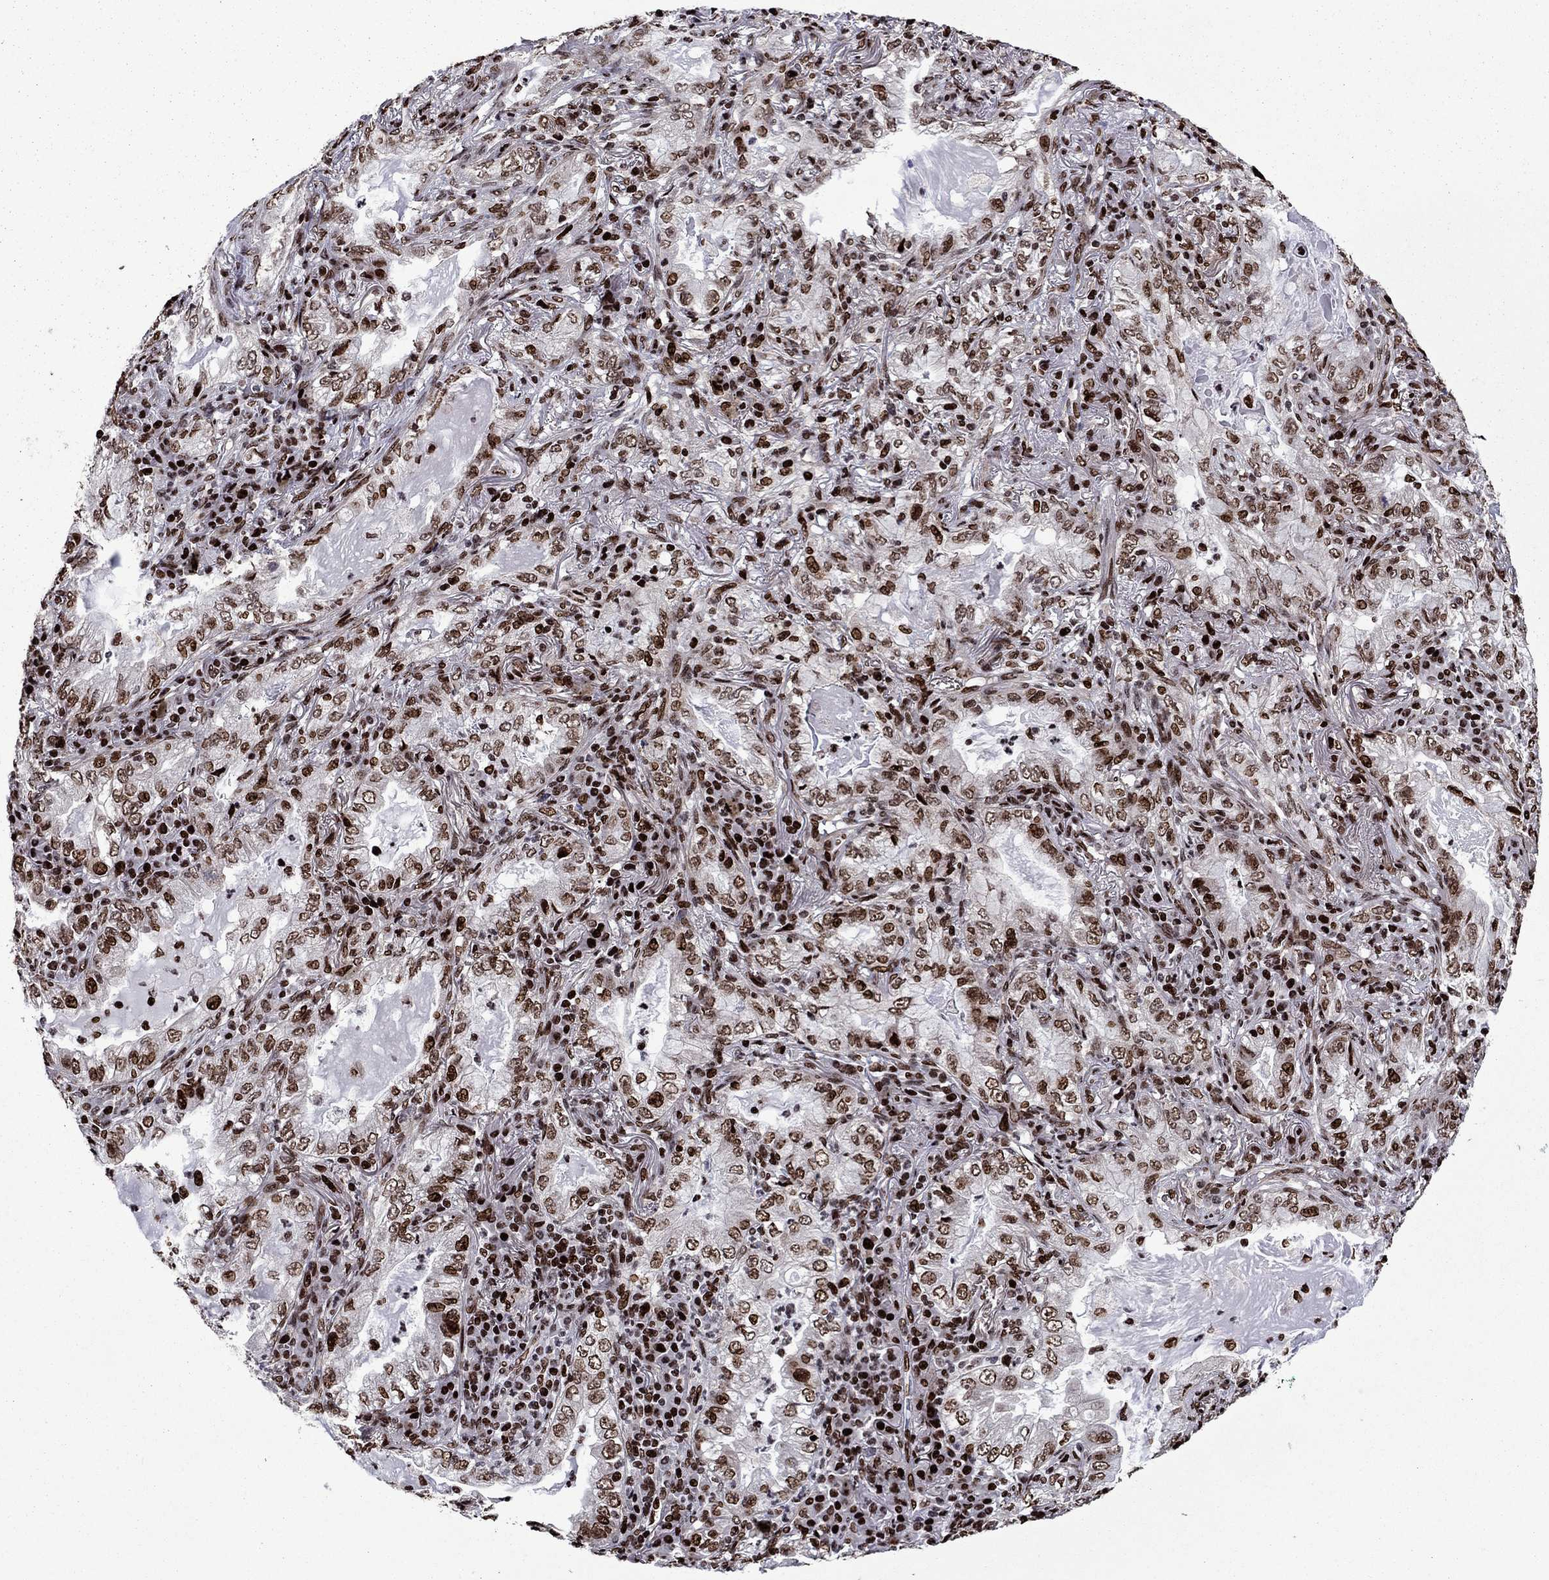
{"staining": {"intensity": "strong", "quantity": "25%-75%", "location": "nuclear"}, "tissue": "lung cancer", "cell_type": "Tumor cells", "image_type": "cancer", "snomed": [{"axis": "morphology", "description": "Adenocarcinoma, NOS"}, {"axis": "topography", "description": "Lung"}], "caption": "This histopathology image demonstrates immunohistochemistry staining of human lung cancer, with high strong nuclear positivity in approximately 25%-75% of tumor cells.", "gene": "LIMK1", "patient": {"sex": "female", "age": 73}}